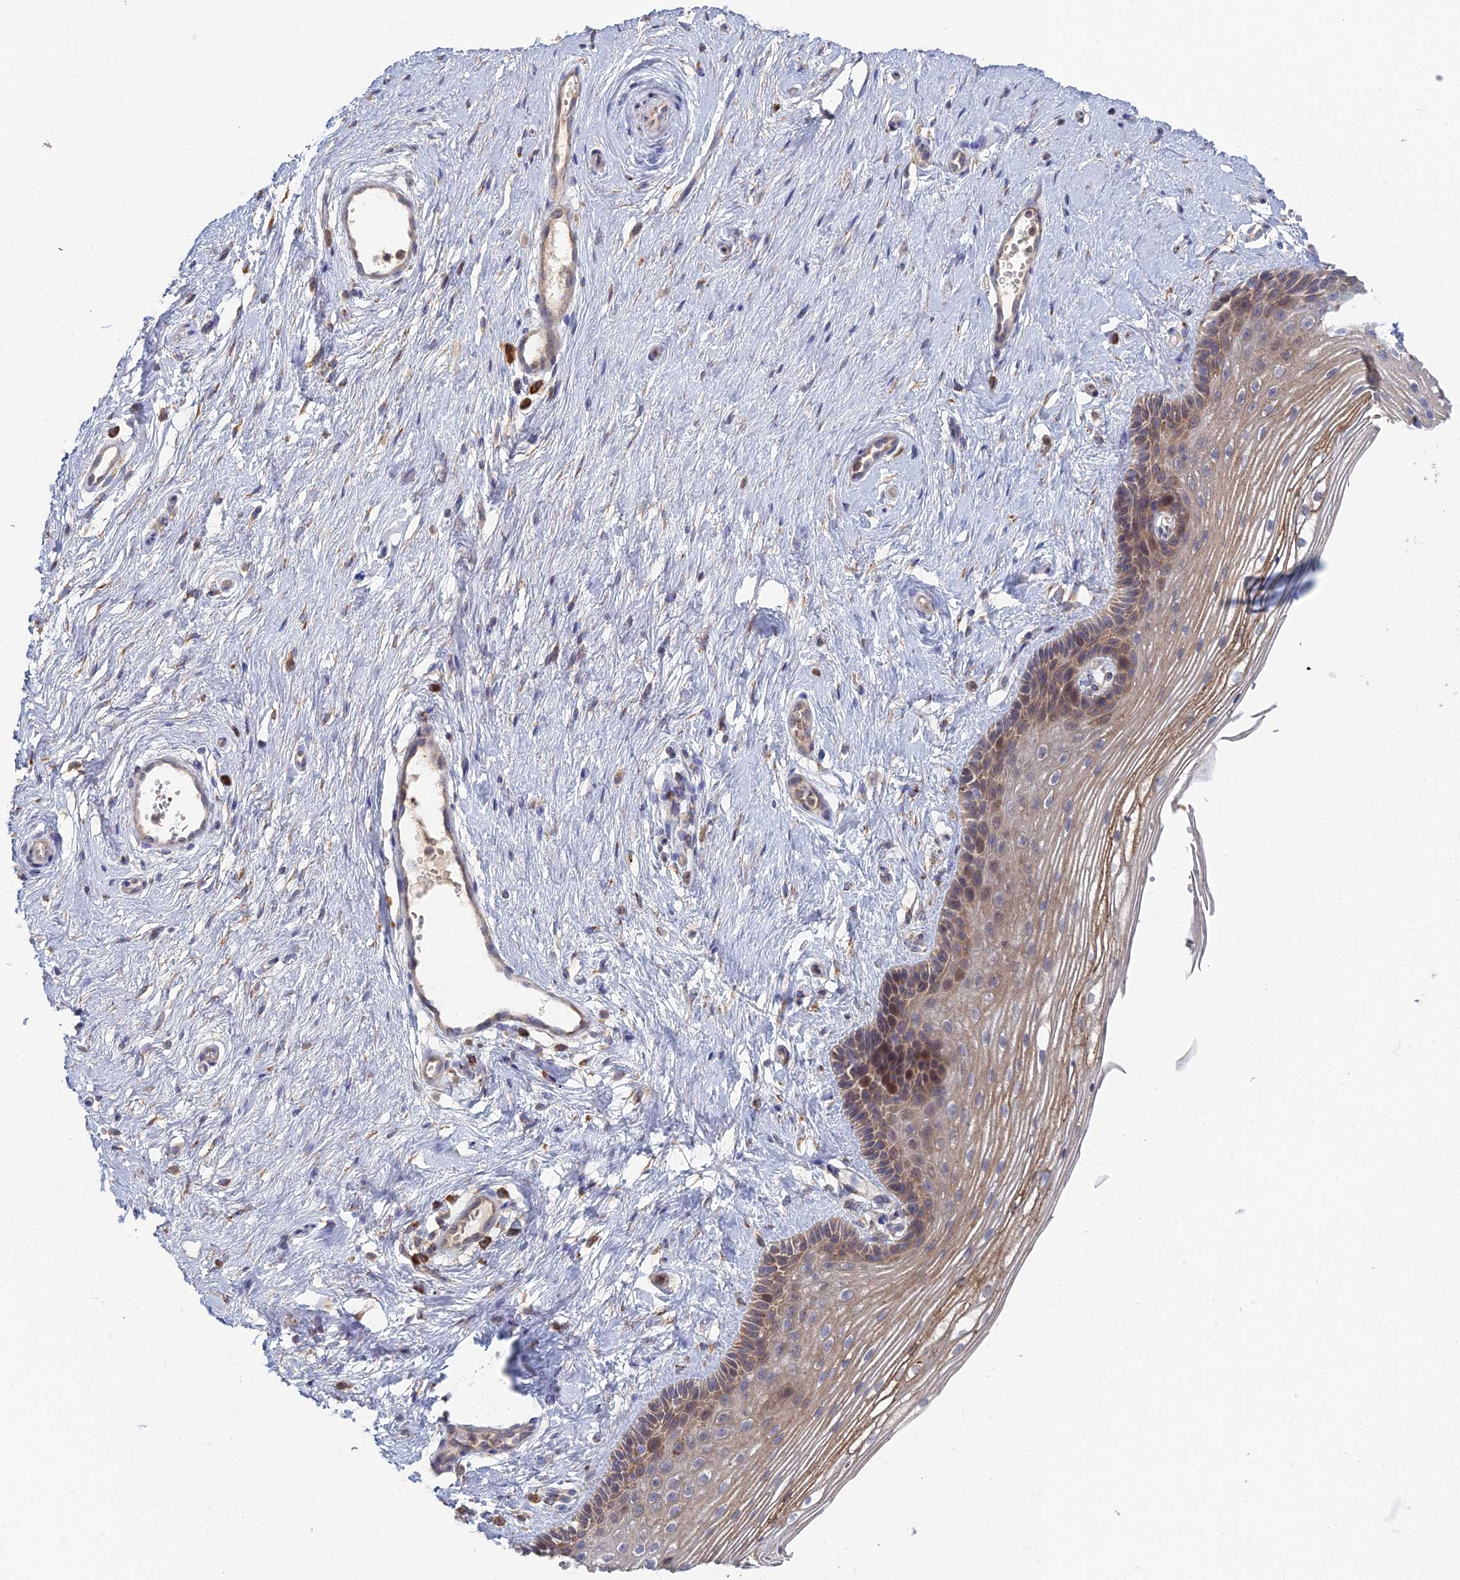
{"staining": {"intensity": "moderate", "quantity": "25%-75%", "location": "cytoplasmic/membranous"}, "tissue": "vagina", "cell_type": "Squamous epithelial cells", "image_type": "normal", "snomed": [{"axis": "morphology", "description": "Normal tissue, NOS"}, {"axis": "topography", "description": "Vagina"}], "caption": "Brown immunohistochemical staining in normal vagina shows moderate cytoplasmic/membranous staining in about 25%-75% of squamous epithelial cells.", "gene": "TRAPPC6A", "patient": {"sex": "female", "age": 46}}